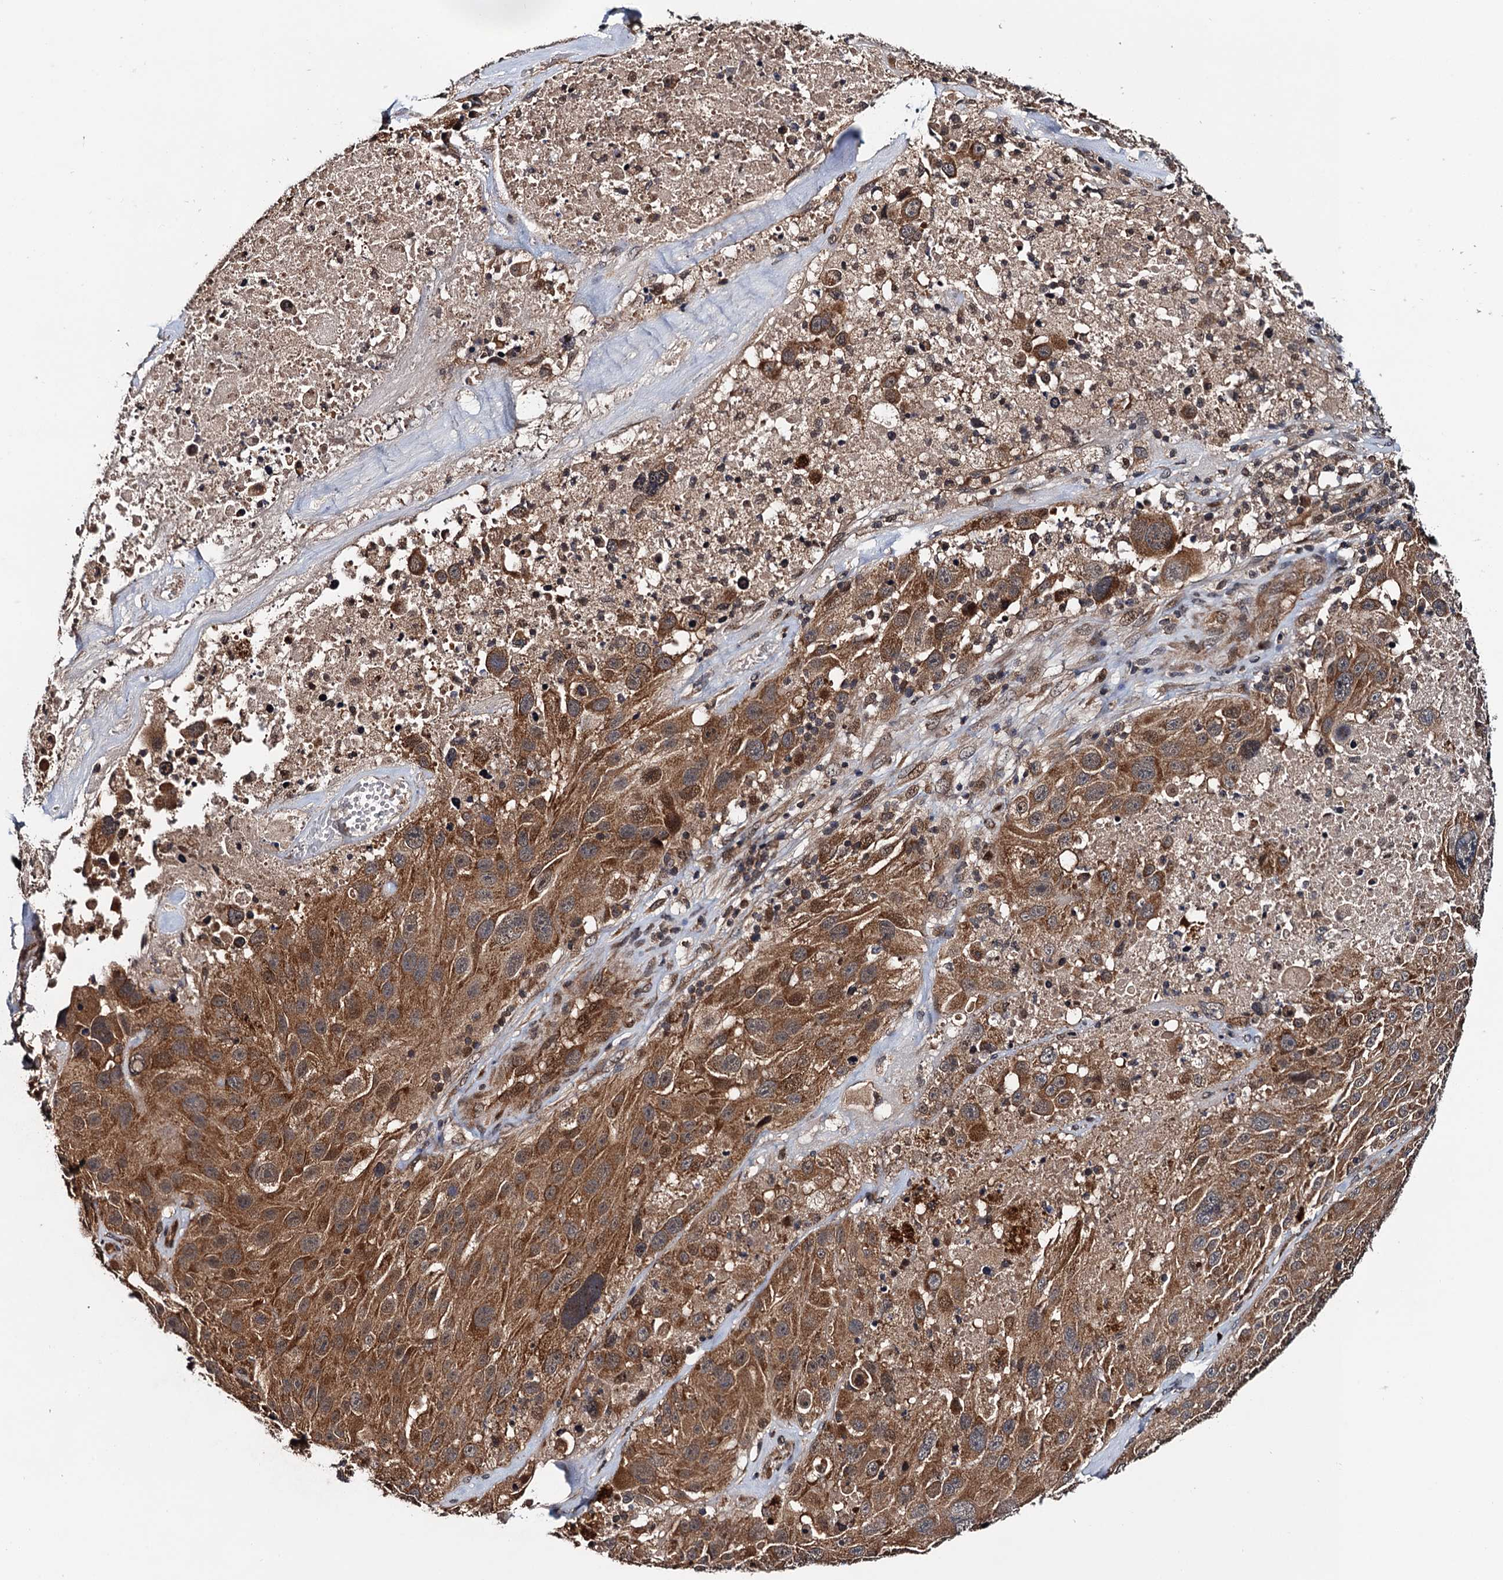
{"staining": {"intensity": "moderate", "quantity": ">75%", "location": "cytoplasmic/membranous,nuclear"}, "tissue": "melanoma", "cell_type": "Tumor cells", "image_type": "cancer", "snomed": [{"axis": "morphology", "description": "Malignant melanoma, Metastatic site"}, {"axis": "topography", "description": "Lymph node"}], "caption": "Human melanoma stained with a protein marker displays moderate staining in tumor cells.", "gene": "NAA16", "patient": {"sex": "male", "age": 62}}